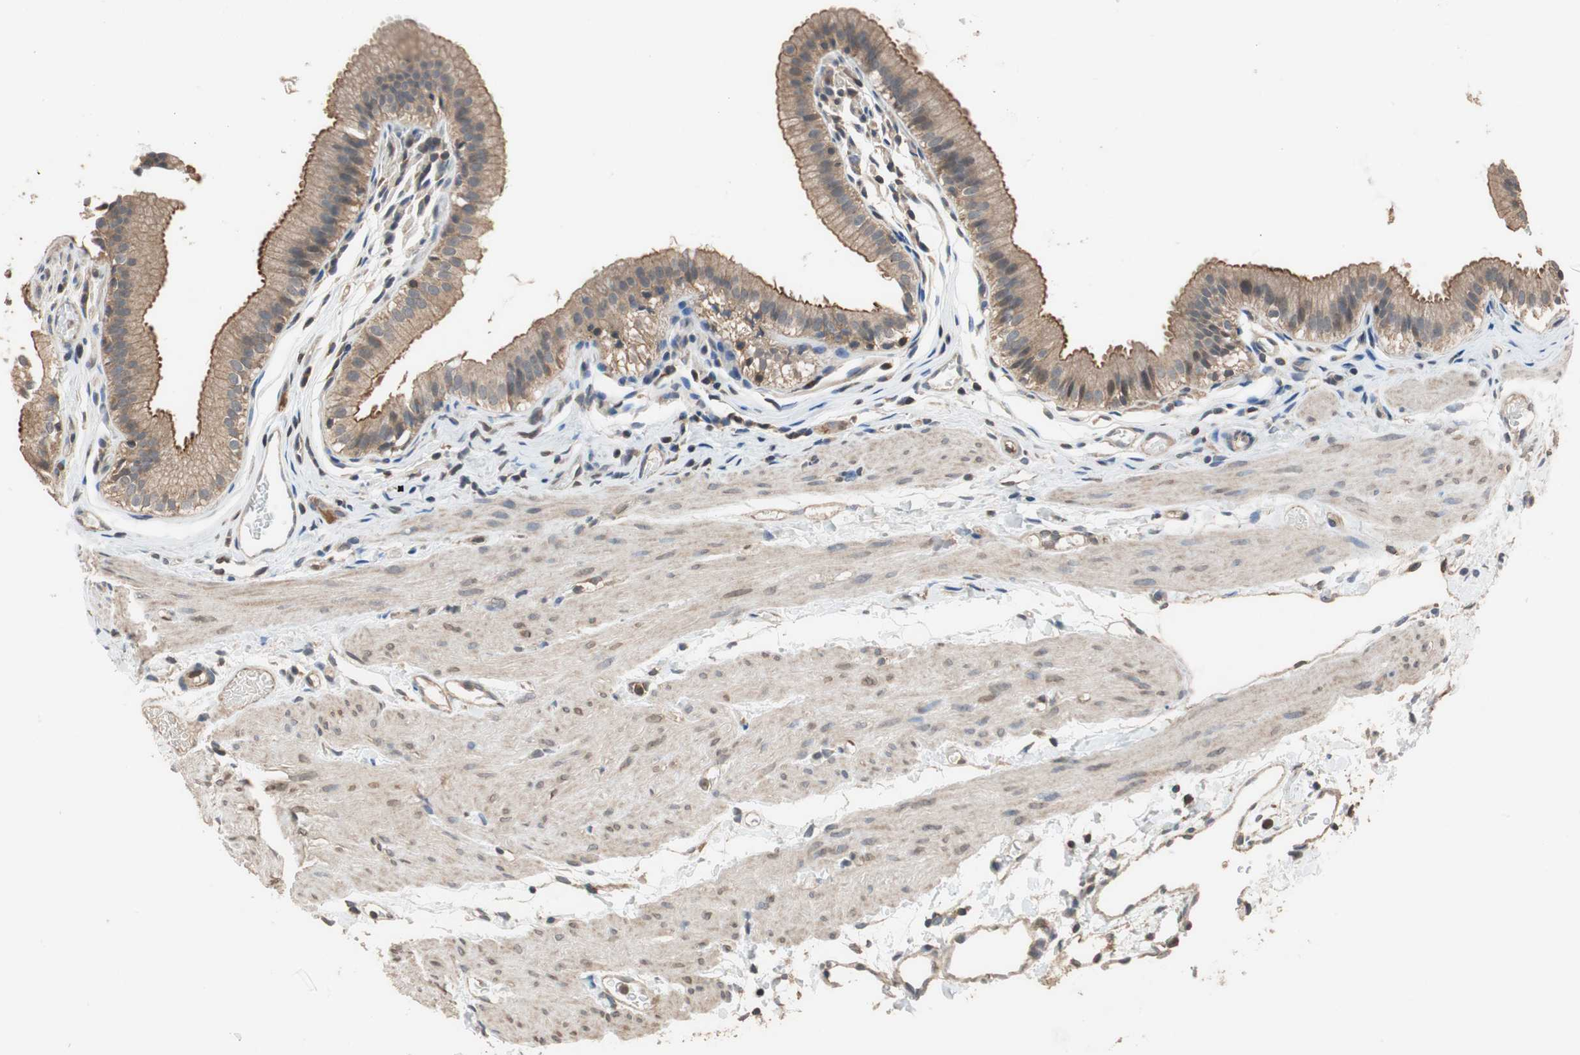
{"staining": {"intensity": "moderate", "quantity": ">75%", "location": "cytoplasmic/membranous"}, "tissue": "gallbladder", "cell_type": "Glandular cells", "image_type": "normal", "snomed": [{"axis": "morphology", "description": "Normal tissue, NOS"}, {"axis": "topography", "description": "Gallbladder"}], "caption": "Immunohistochemical staining of benign gallbladder reveals medium levels of moderate cytoplasmic/membranous positivity in approximately >75% of glandular cells.", "gene": "MAP4K2", "patient": {"sex": "female", "age": 26}}